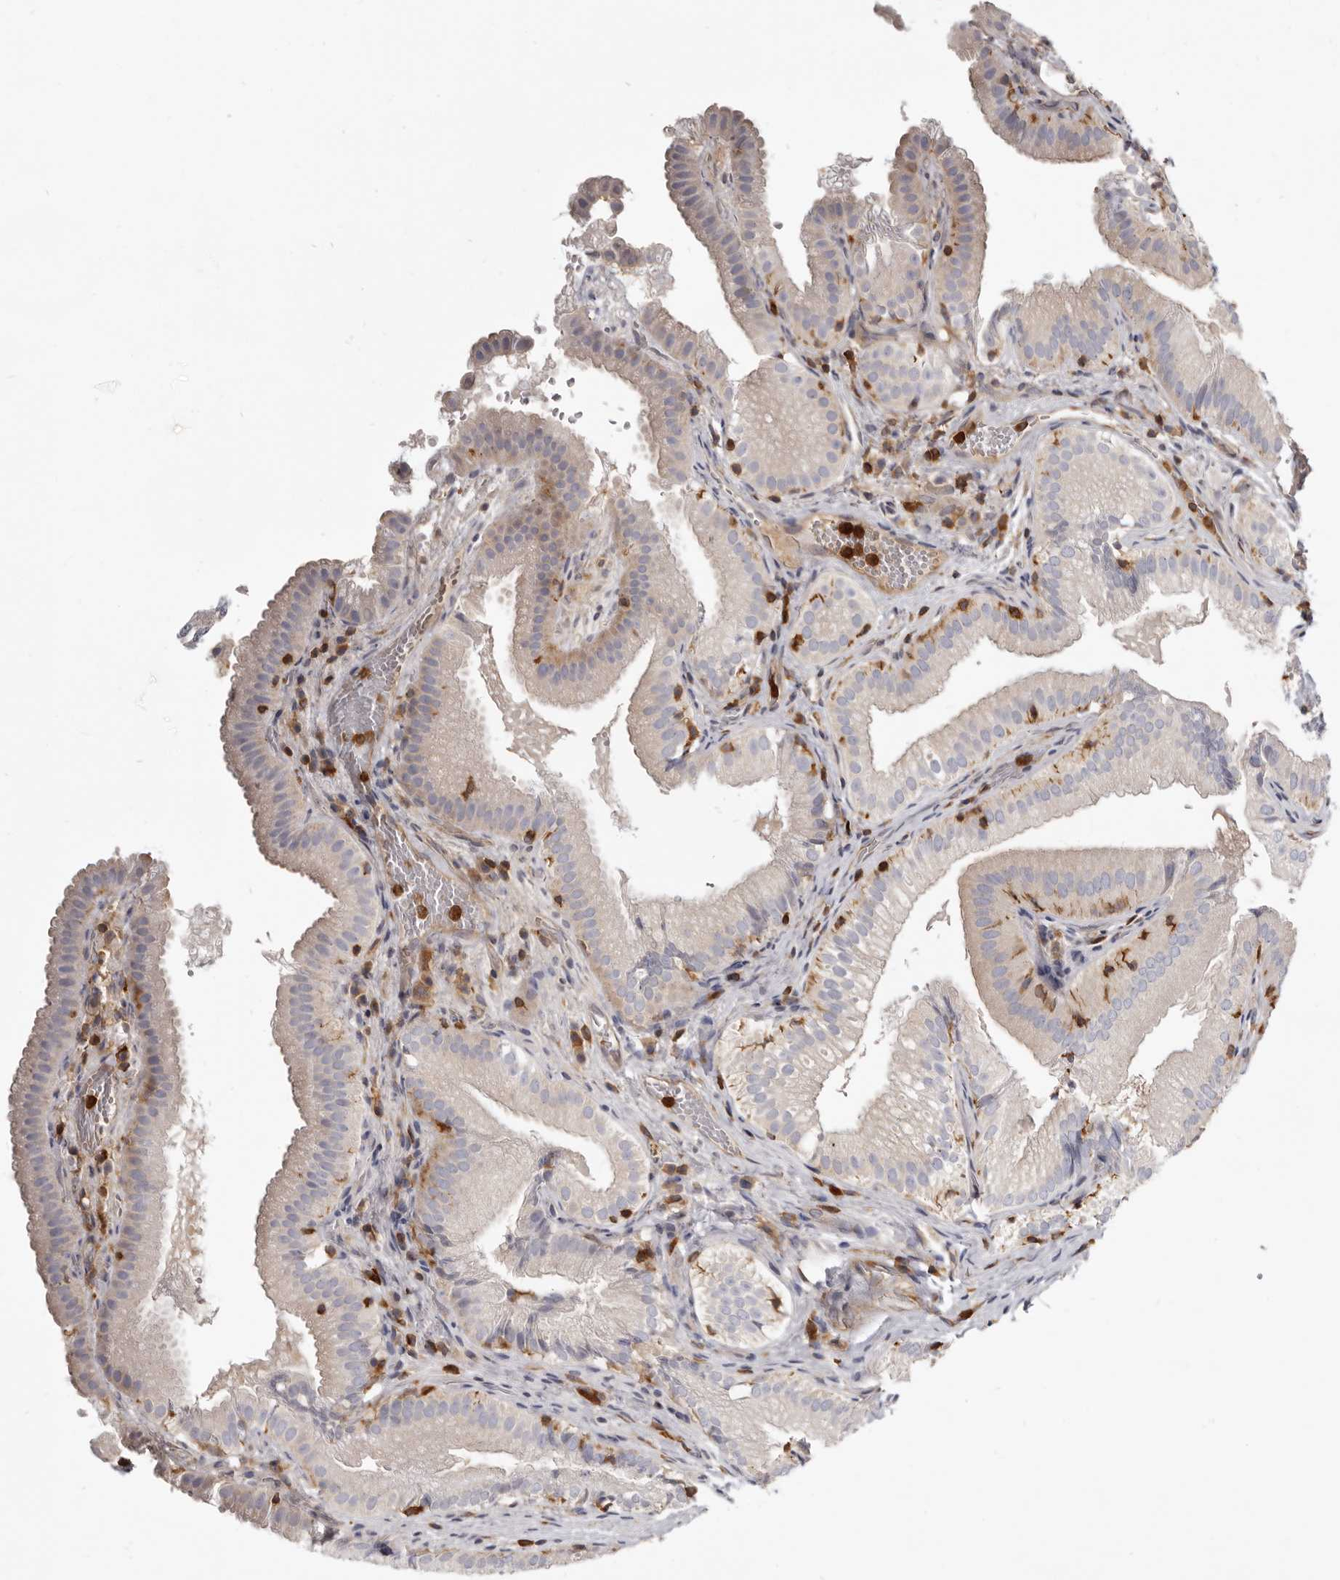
{"staining": {"intensity": "weak", "quantity": "<25%", "location": "cytoplasmic/membranous"}, "tissue": "gallbladder", "cell_type": "Glandular cells", "image_type": "normal", "snomed": [{"axis": "morphology", "description": "Normal tissue, NOS"}, {"axis": "topography", "description": "Gallbladder"}], "caption": "Gallbladder stained for a protein using immunohistochemistry (IHC) reveals no expression glandular cells.", "gene": "CBL", "patient": {"sex": "female", "age": 30}}